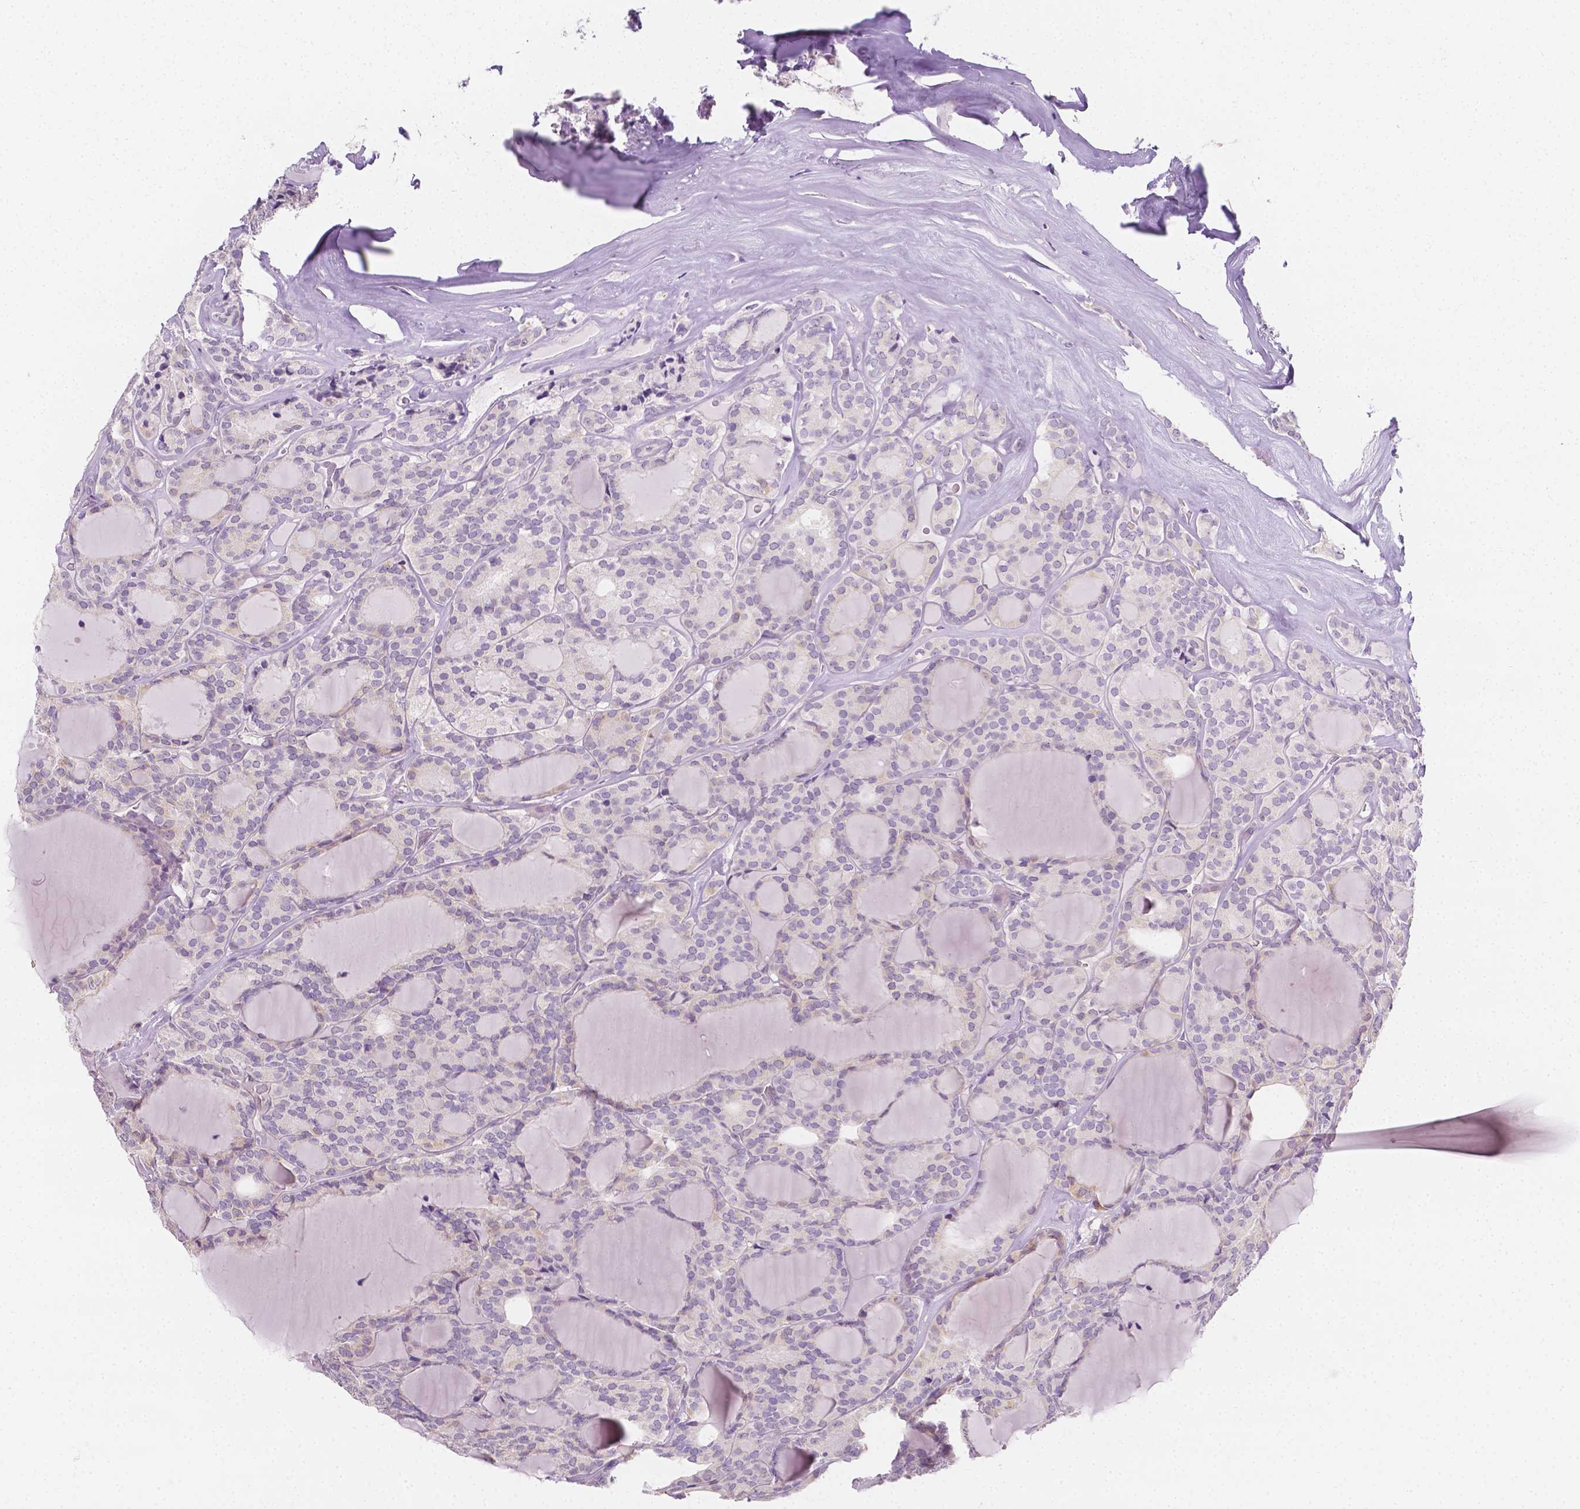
{"staining": {"intensity": "negative", "quantity": "none", "location": "none"}, "tissue": "thyroid cancer", "cell_type": "Tumor cells", "image_type": "cancer", "snomed": [{"axis": "morphology", "description": "Follicular adenoma carcinoma, NOS"}, {"axis": "topography", "description": "Thyroid gland"}], "caption": "There is no significant expression in tumor cells of thyroid cancer (follicular adenoma carcinoma).", "gene": "SGTB", "patient": {"sex": "male", "age": 74}}